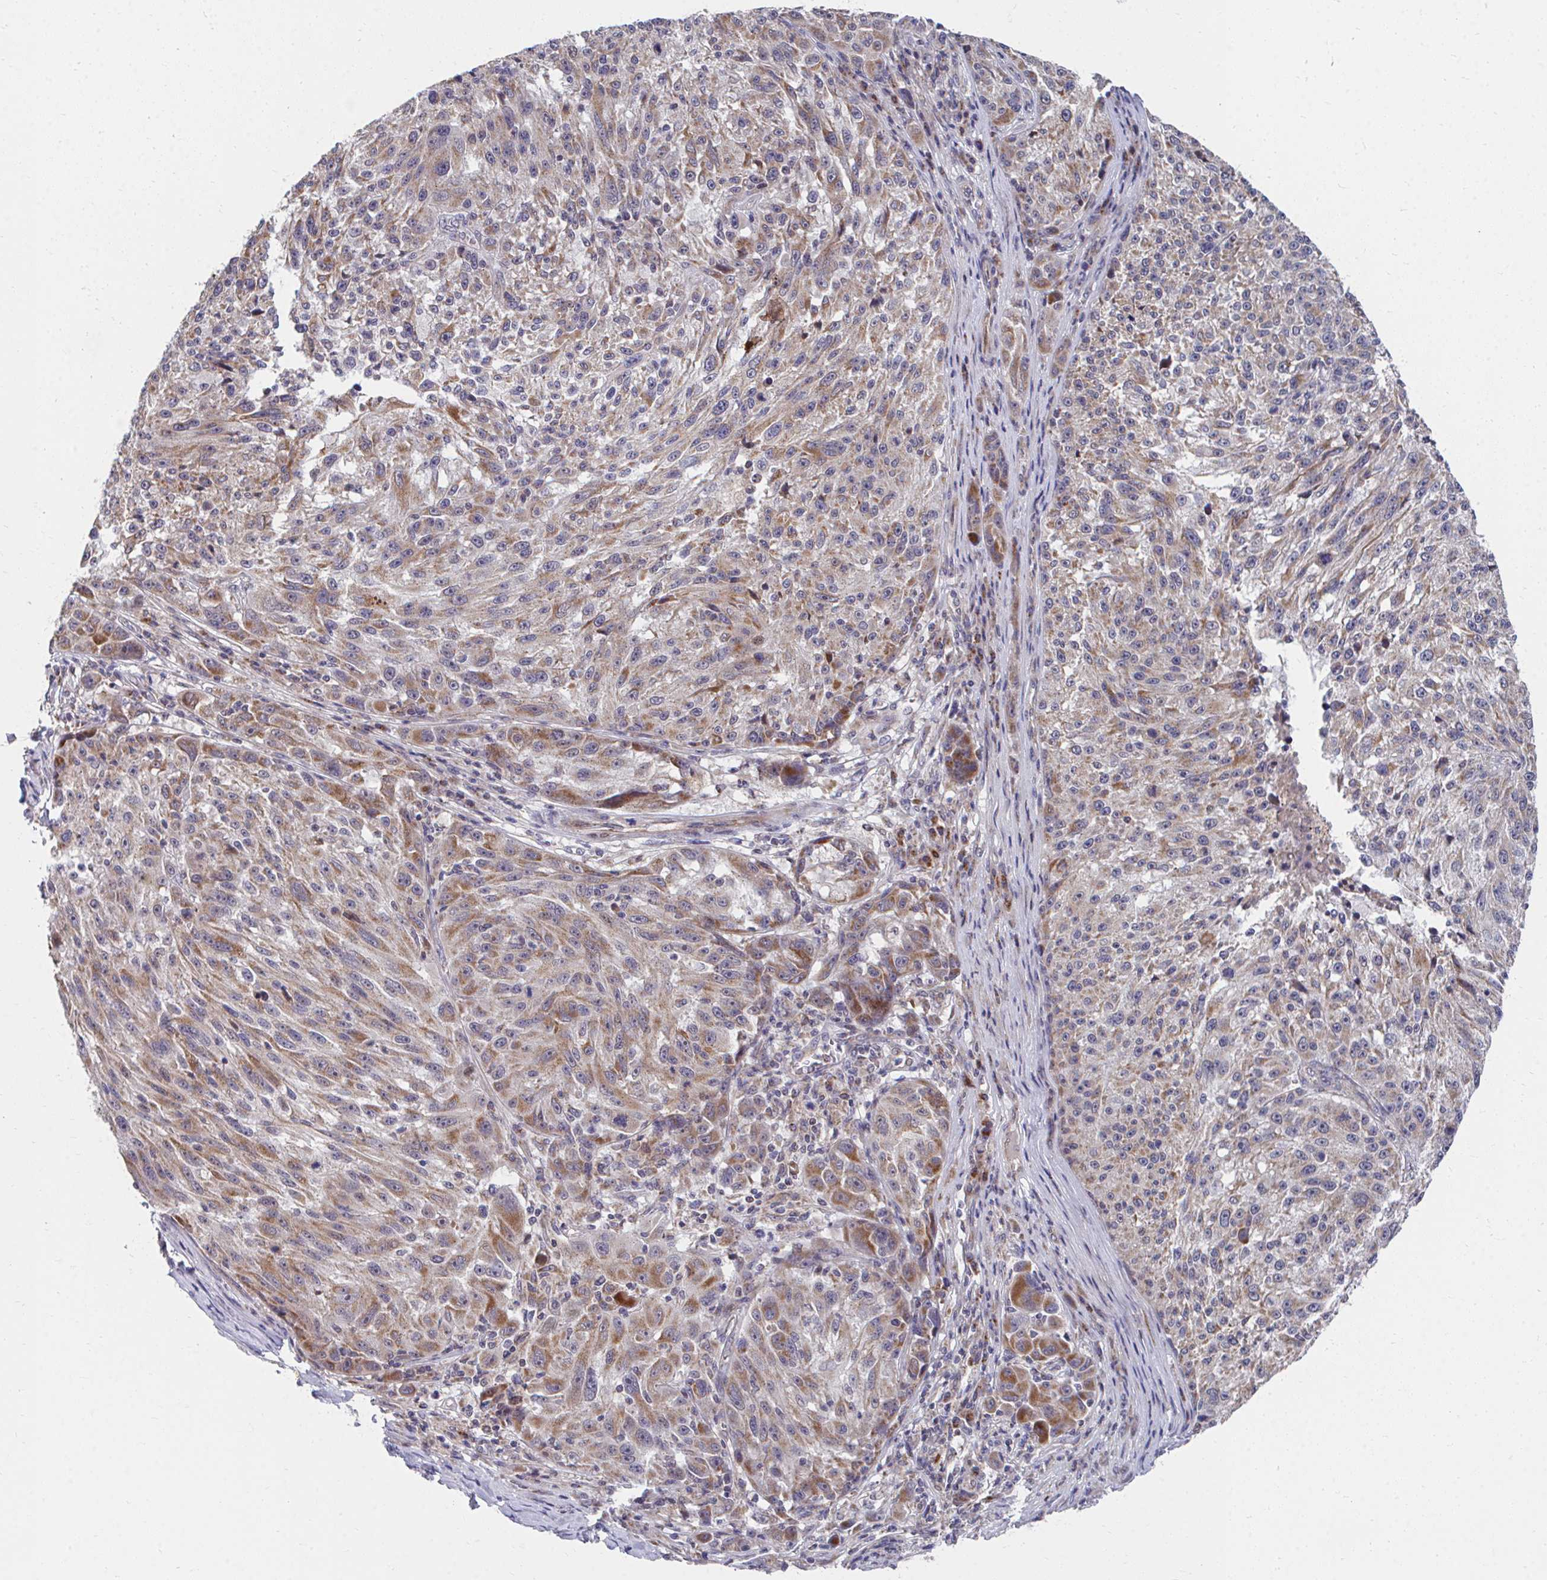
{"staining": {"intensity": "moderate", "quantity": "25%-75%", "location": "cytoplasmic/membranous"}, "tissue": "melanoma", "cell_type": "Tumor cells", "image_type": "cancer", "snomed": [{"axis": "morphology", "description": "Malignant melanoma, NOS"}, {"axis": "topography", "description": "Skin"}], "caption": "Immunohistochemistry photomicrograph of neoplastic tissue: human melanoma stained using immunohistochemistry (IHC) shows medium levels of moderate protein expression localized specifically in the cytoplasmic/membranous of tumor cells, appearing as a cytoplasmic/membranous brown color.", "gene": "PEX3", "patient": {"sex": "male", "age": 53}}